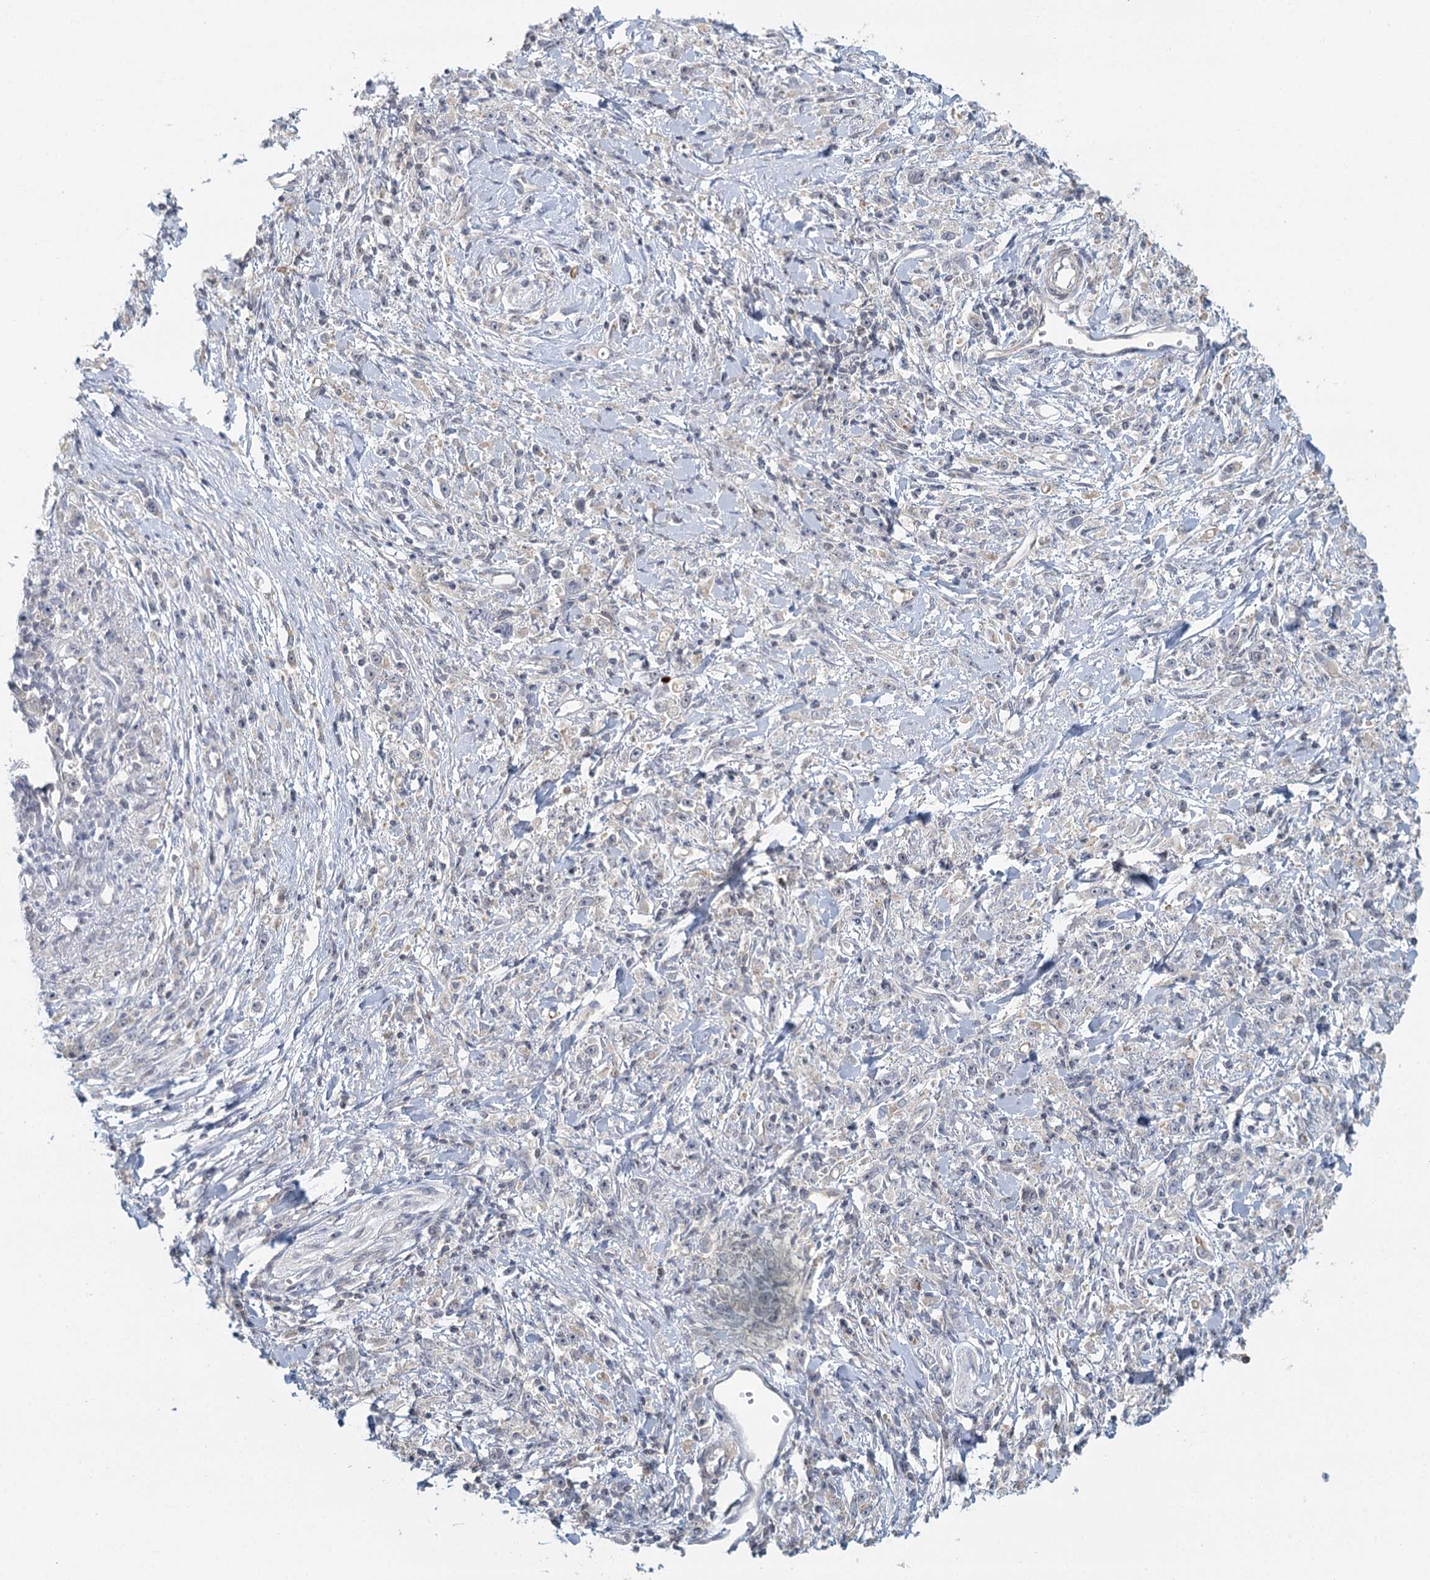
{"staining": {"intensity": "negative", "quantity": "none", "location": "none"}, "tissue": "stomach cancer", "cell_type": "Tumor cells", "image_type": "cancer", "snomed": [{"axis": "morphology", "description": "Adenocarcinoma, NOS"}, {"axis": "topography", "description": "Stomach"}], "caption": "Tumor cells are negative for brown protein staining in stomach cancer.", "gene": "GPATCH11", "patient": {"sex": "female", "age": 59}}